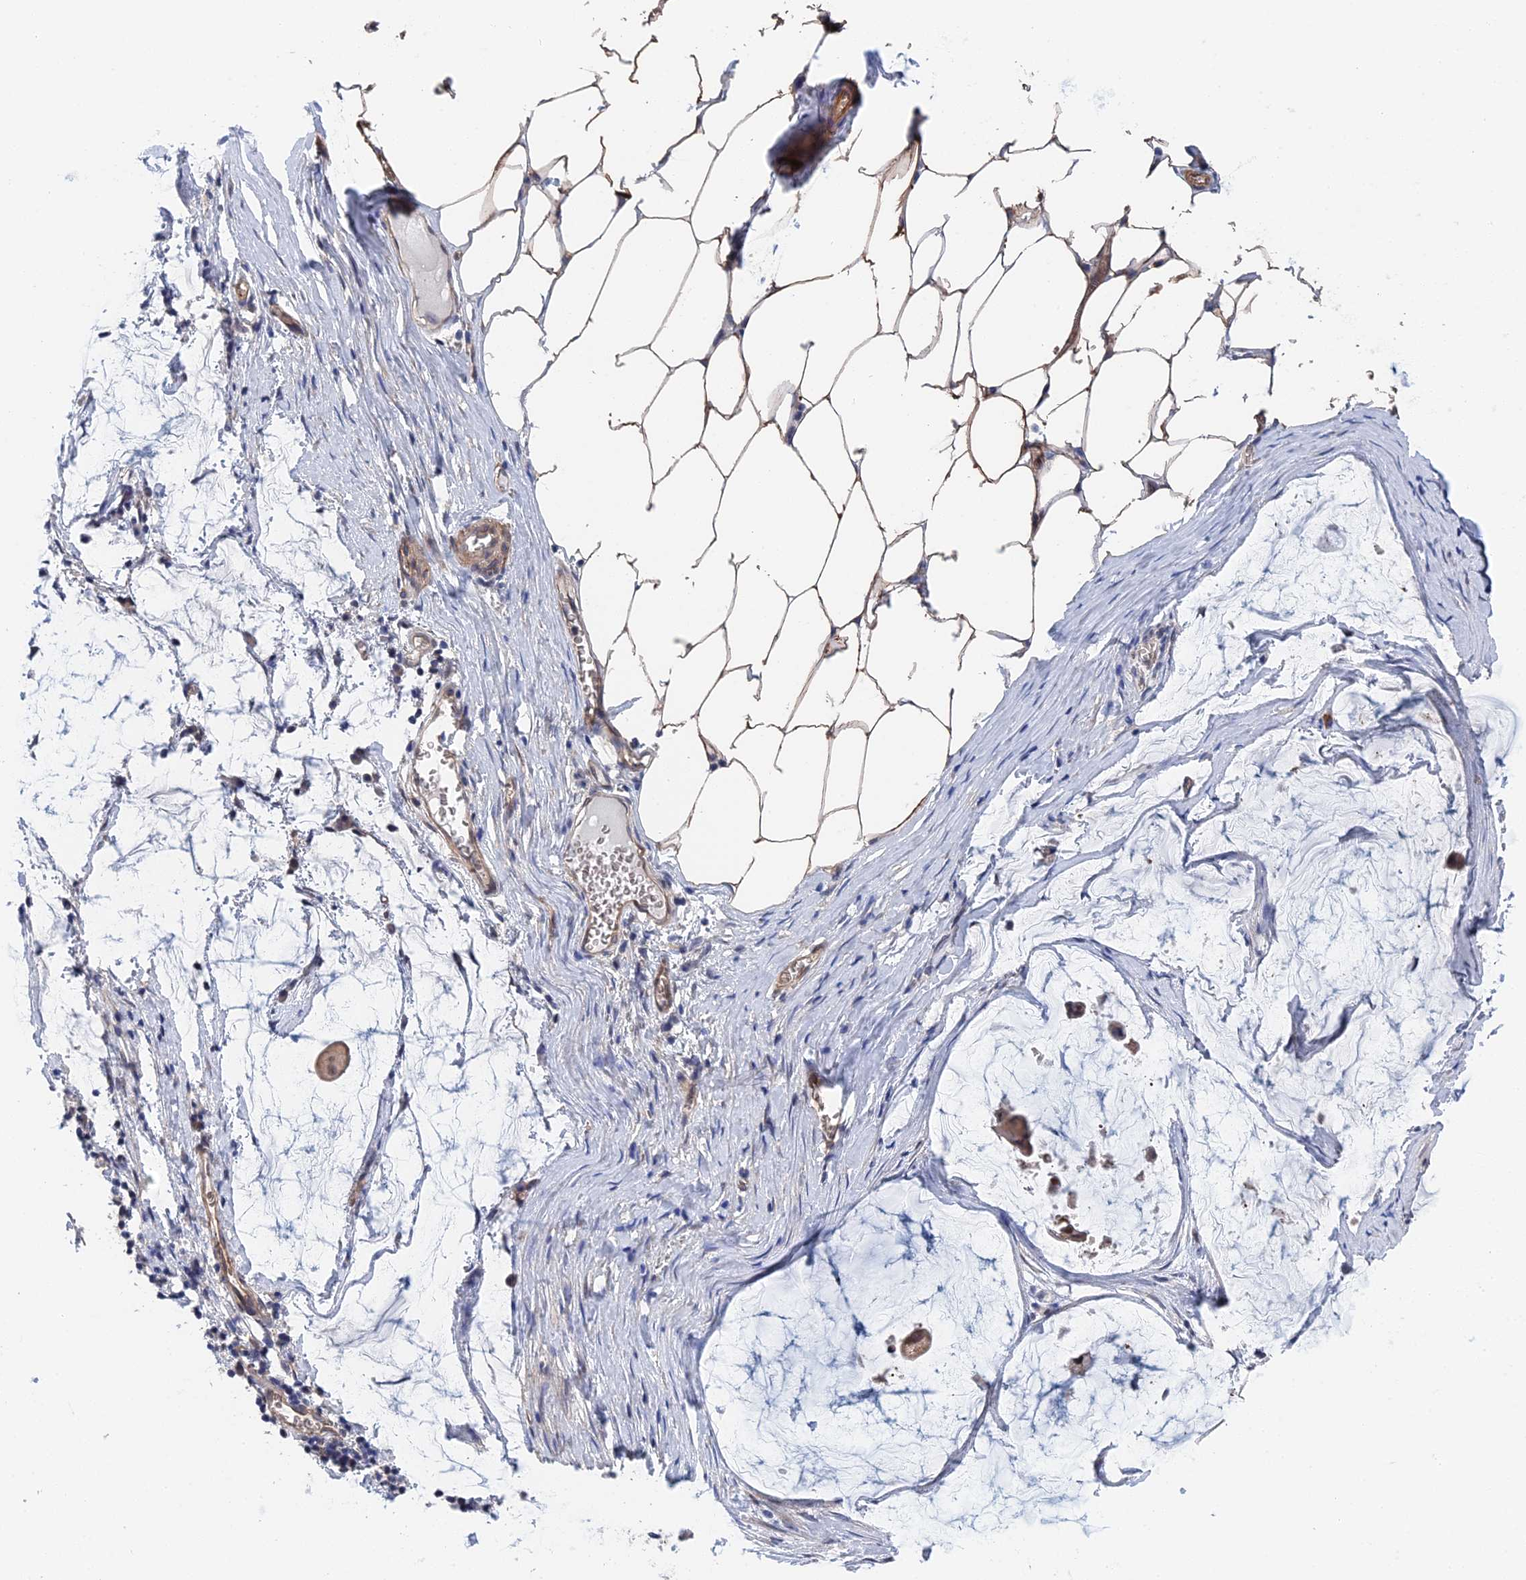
{"staining": {"intensity": "moderate", "quantity": ">75%", "location": "cytoplasmic/membranous,nuclear"}, "tissue": "ovarian cancer", "cell_type": "Tumor cells", "image_type": "cancer", "snomed": [{"axis": "morphology", "description": "Cystadenocarcinoma, mucinous, NOS"}, {"axis": "topography", "description": "Ovary"}], "caption": "Tumor cells reveal moderate cytoplasmic/membranous and nuclear expression in about >75% of cells in ovarian cancer.", "gene": "MTHFSD", "patient": {"sex": "female", "age": 73}}